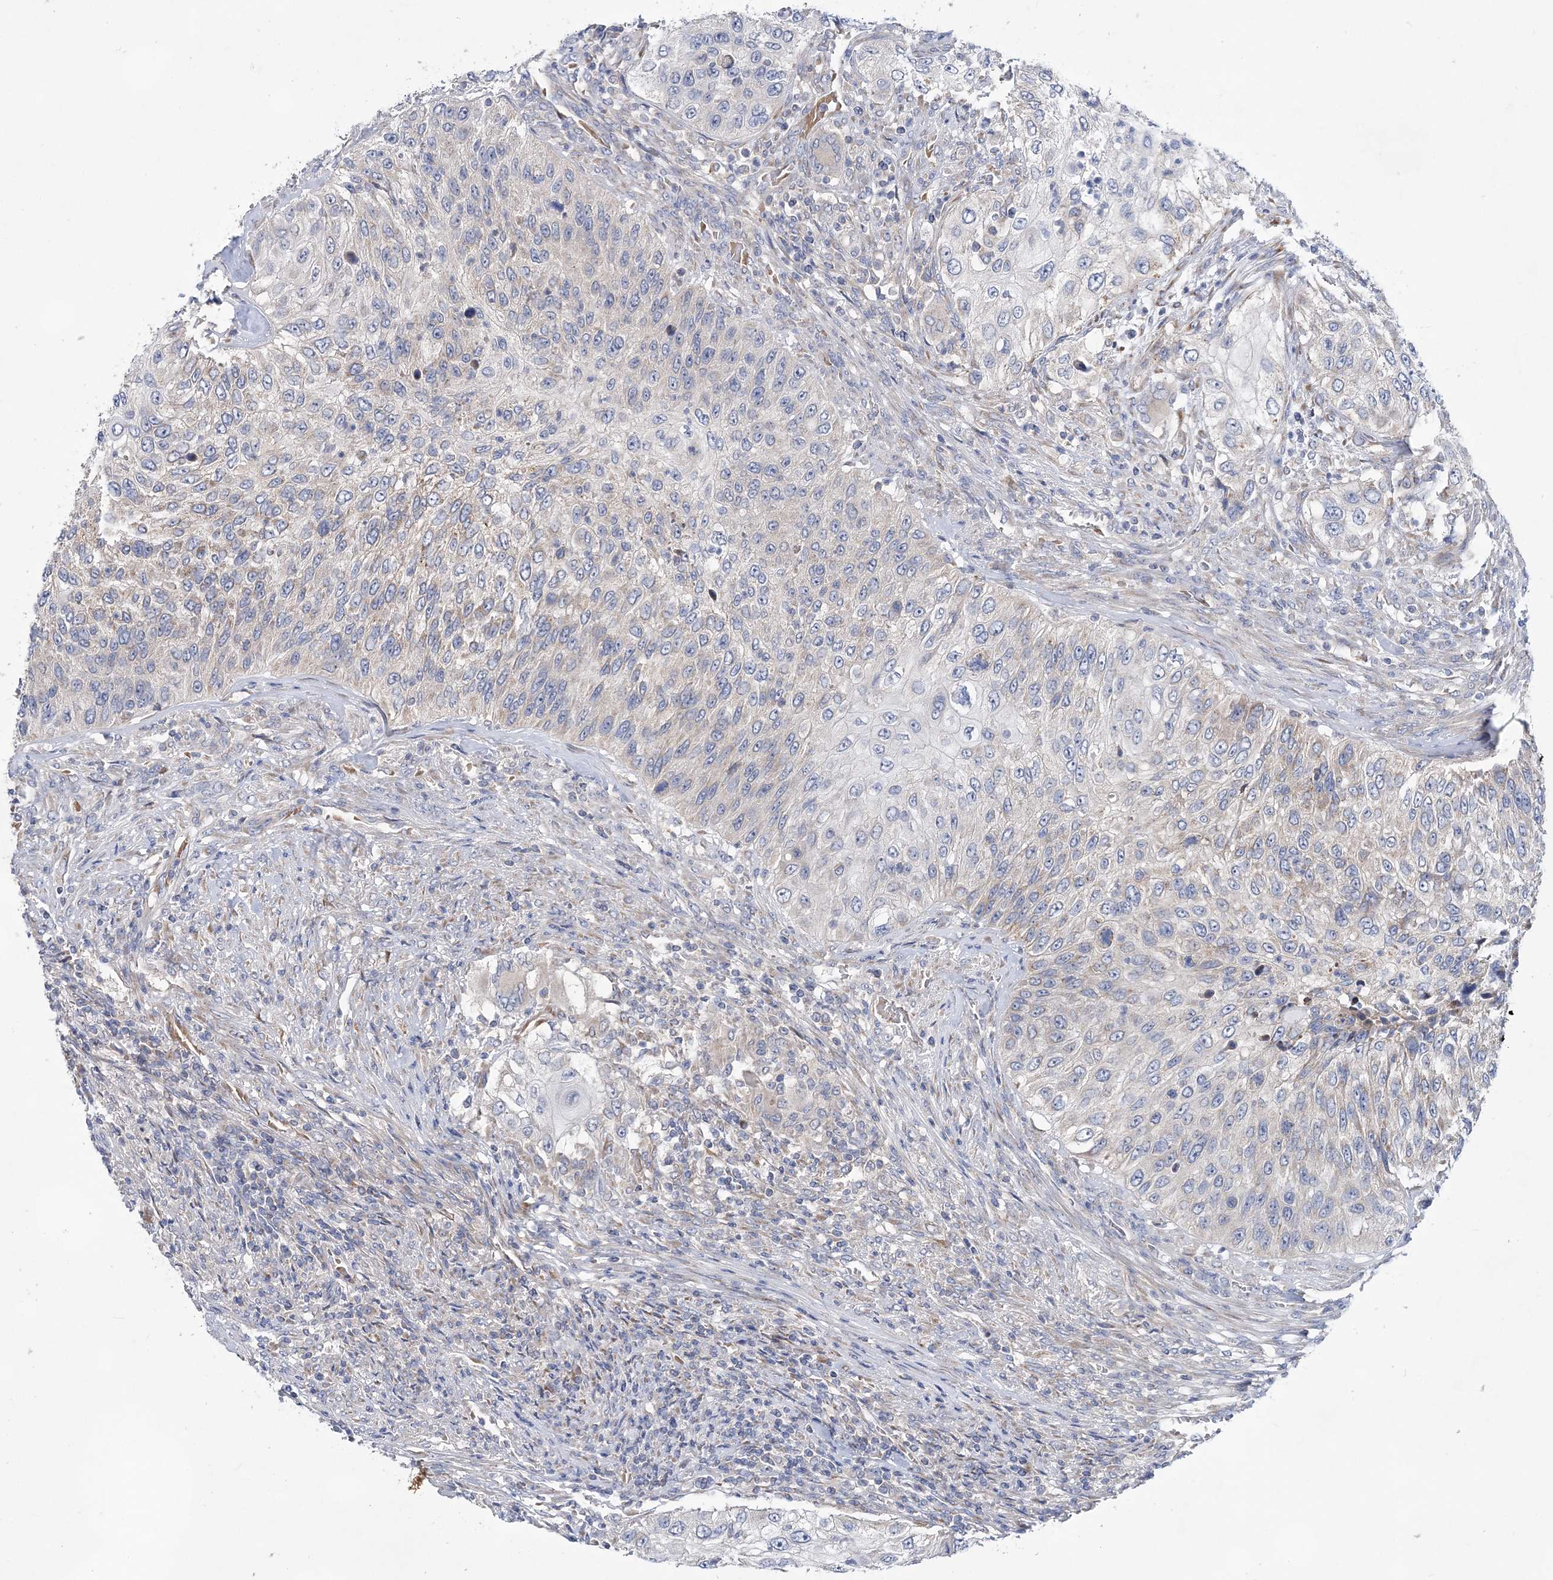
{"staining": {"intensity": "negative", "quantity": "none", "location": "none"}, "tissue": "urothelial cancer", "cell_type": "Tumor cells", "image_type": "cancer", "snomed": [{"axis": "morphology", "description": "Urothelial carcinoma, High grade"}, {"axis": "topography", "description": "Urinary bladder"}], "caption": "Photomicrograph shows no significant protein positivity in tumor cells of high-grade urothelial carcinoma.", "gene": "TRAPPC13", "patient": {"sex": "female", "age": 60}}